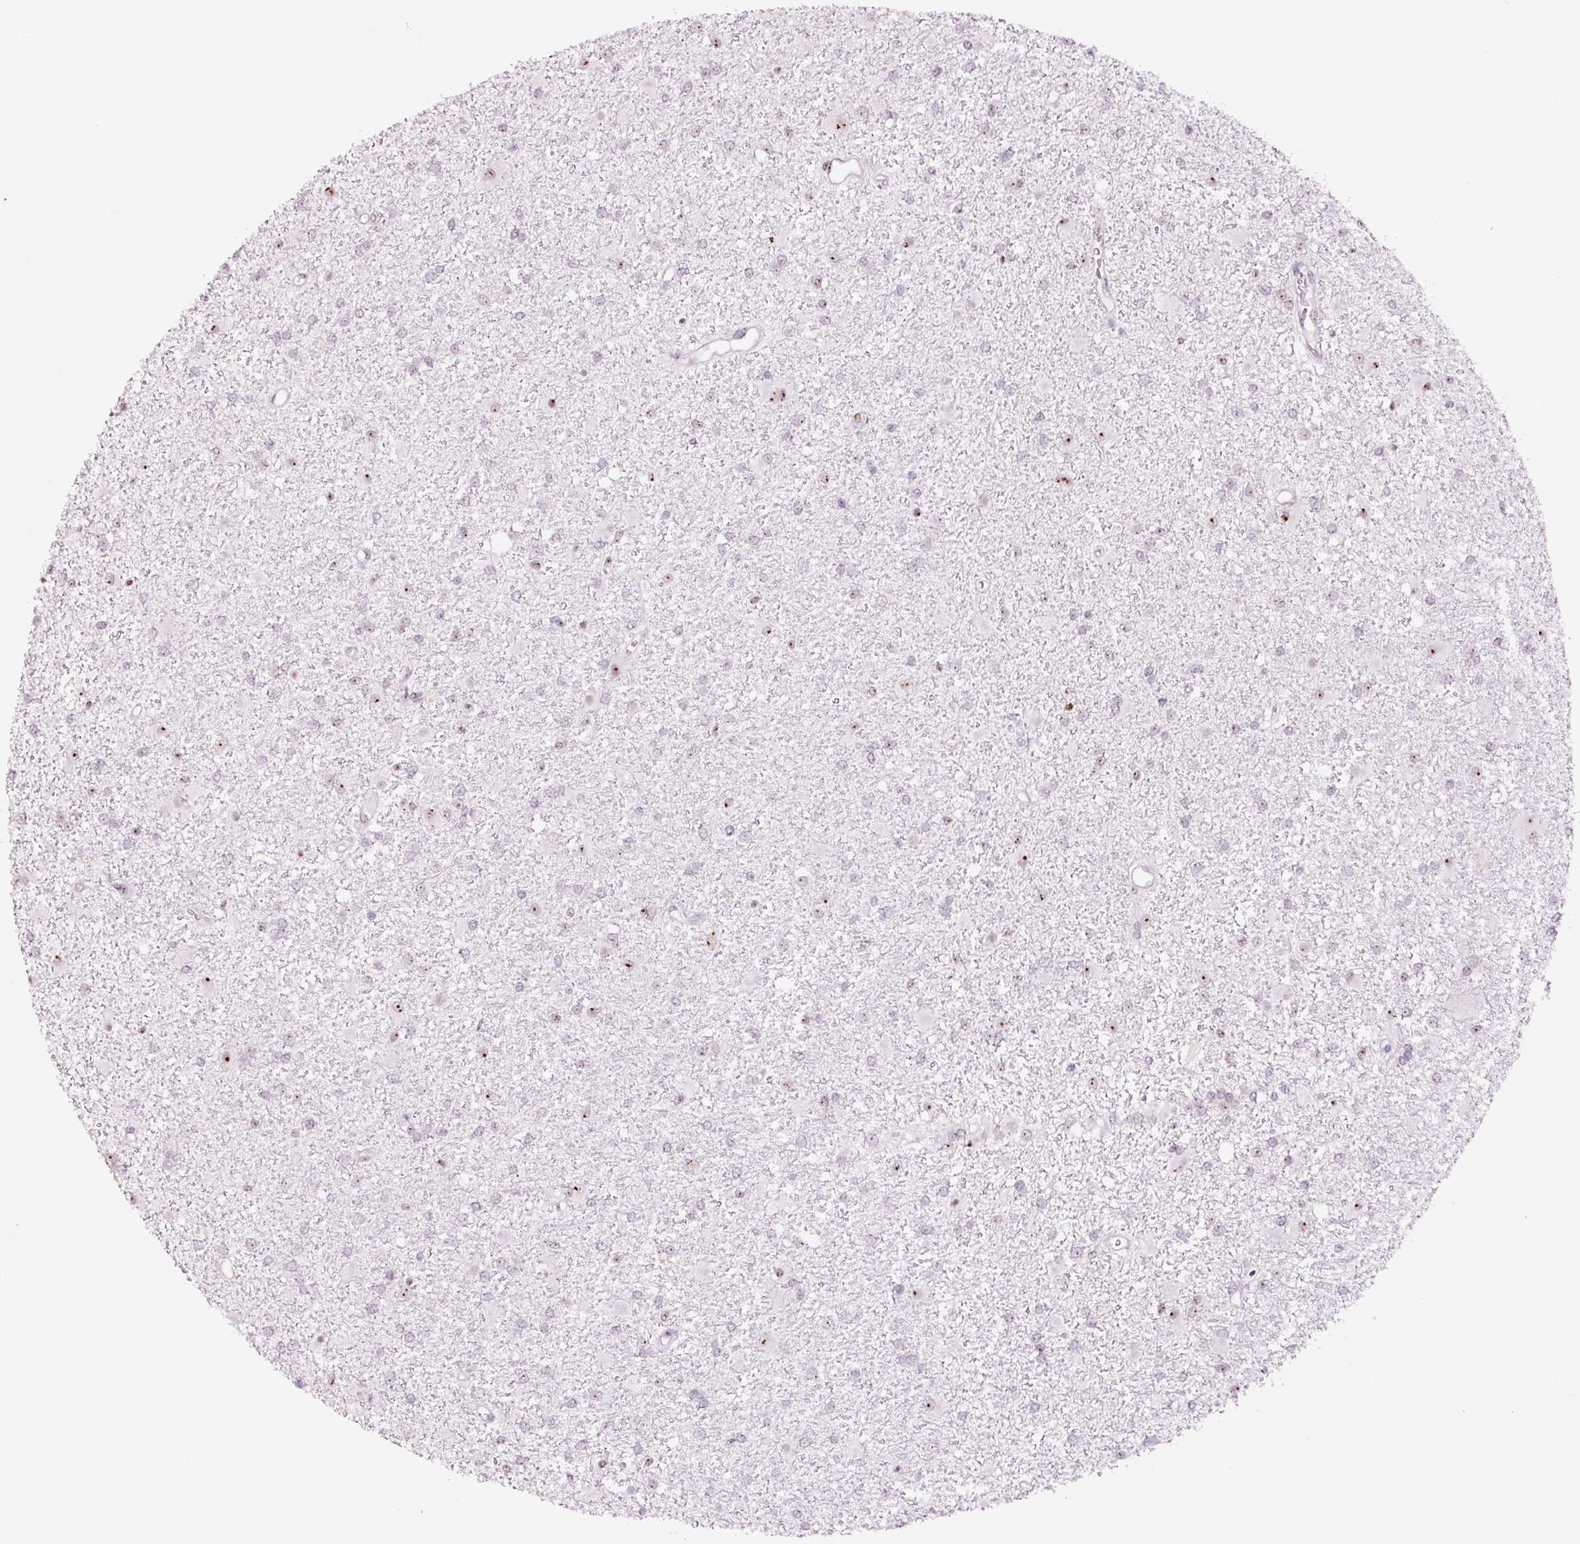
{"staining": {"intensity": "moderate", "quantity": "<25%", "location": "nuclear"}, "tissue": "glioma", "cell_type": "Tumor cells", "image_type": "cancer", "snomed": [{"axis": "morphology", "description": "Glioma, malignant, High grade"}, {"axis": "topography", "description": "Brain"}], "caption": "Malignant high-grade glioma stained with a protein marker displays moderate staining in tumor cells.", "gene": "GNL3", "patient": {"sex": "female", "age": 50}}